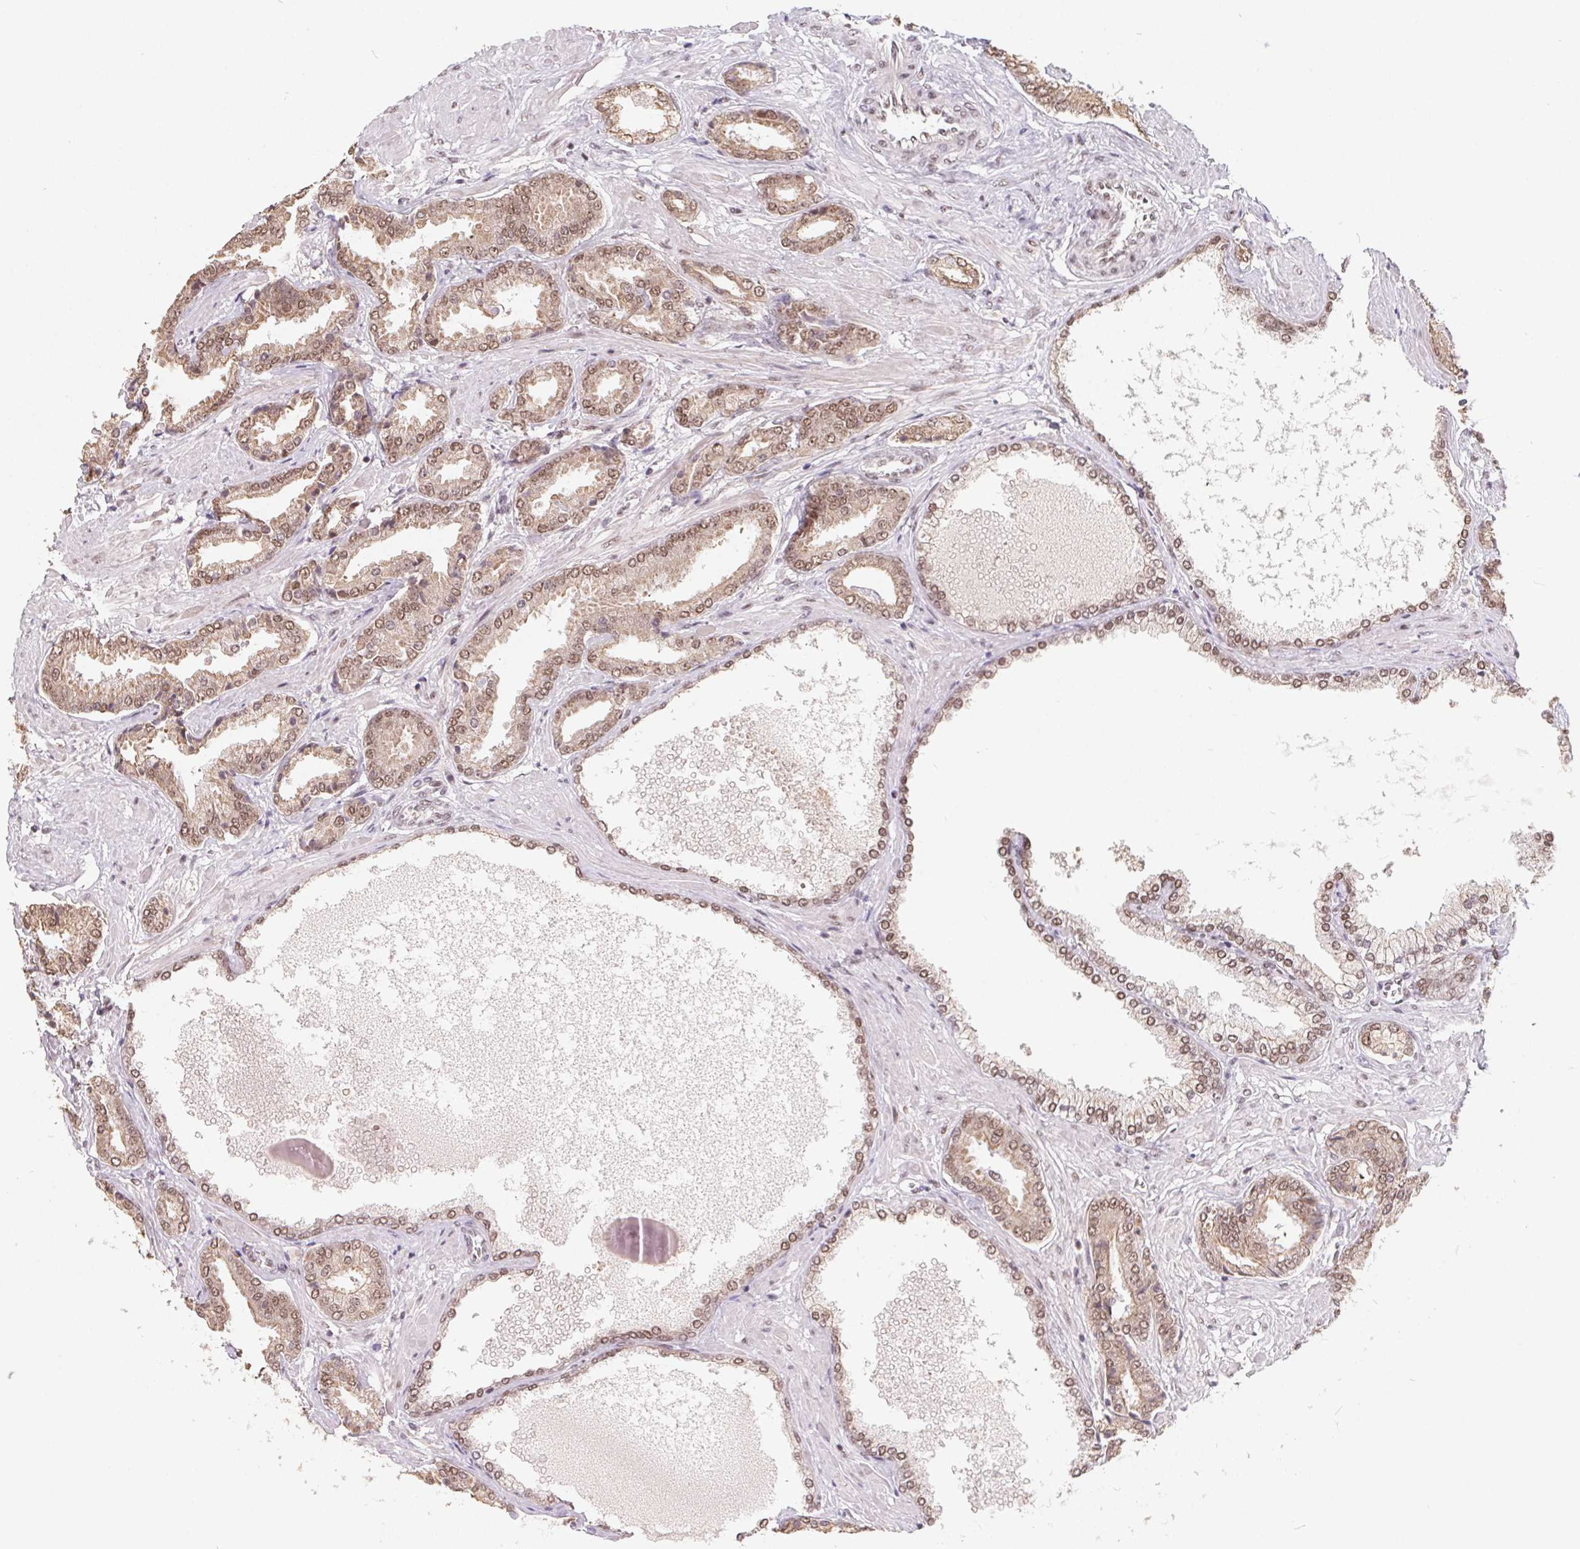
{"staining": {"intensity": "moderate", "quantity": ">75%", "location": "cytoplasmic/membranous,nuclear"}, "tissue": "prostate cancer", "cell_type": "Tumor cells", "image_type": "cancer", "snomed": [{"axis": "morphology", "description": "Adenocarcinoma, High grade"}, {"axis": "topography", "description": "Prostate"}], "caption": "About >75% of tumor cells in prostate high-grade adenocarcinoma display moderate cytoplasmic/membranous and nuclear protein positivity as visualized by brown immunohistochemical staining.", "gene": "TCERG1", "patient": {"sex": "male", "age": 56}}